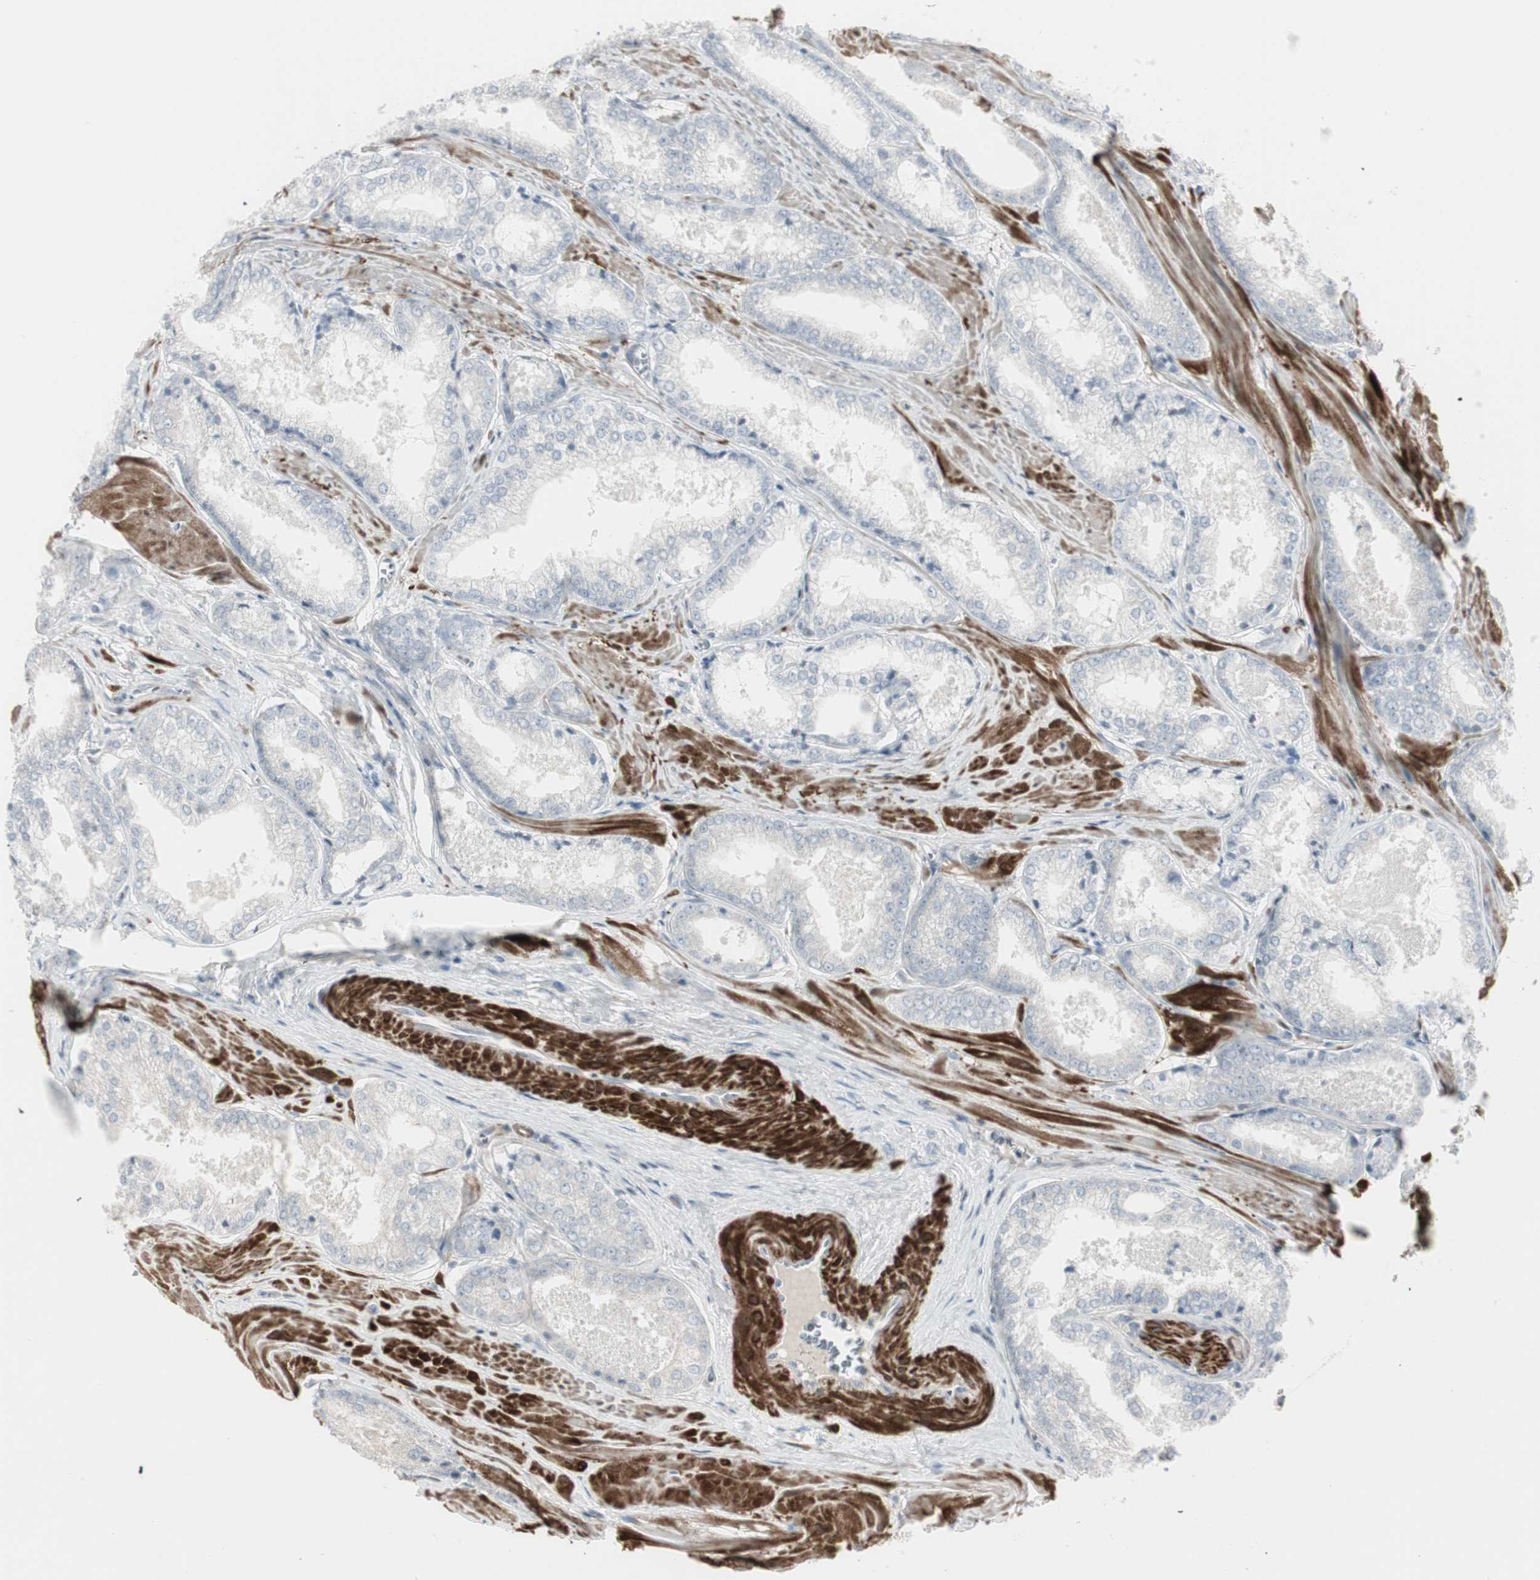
{"staining": {"intensity": "negative", "quantity": "none", "location": "none"}, "tissue": "prostate cancer", "cell_type": "Tumor cells", "image_type": "cancer", "snomed": [{"axis": "morphology", "description": "Adenocarcinoma, Low grade"}, {"axis": "topography", "description": "Prostate"}], "caption": "A high-resolution photomicrograph shows IHC staining of prostate cancer (low-grade adenocarcinoma), which displays no significant expression in tumor cells.", "gene": "DMPK", "patient": {"sex": "male", "age": 64}}